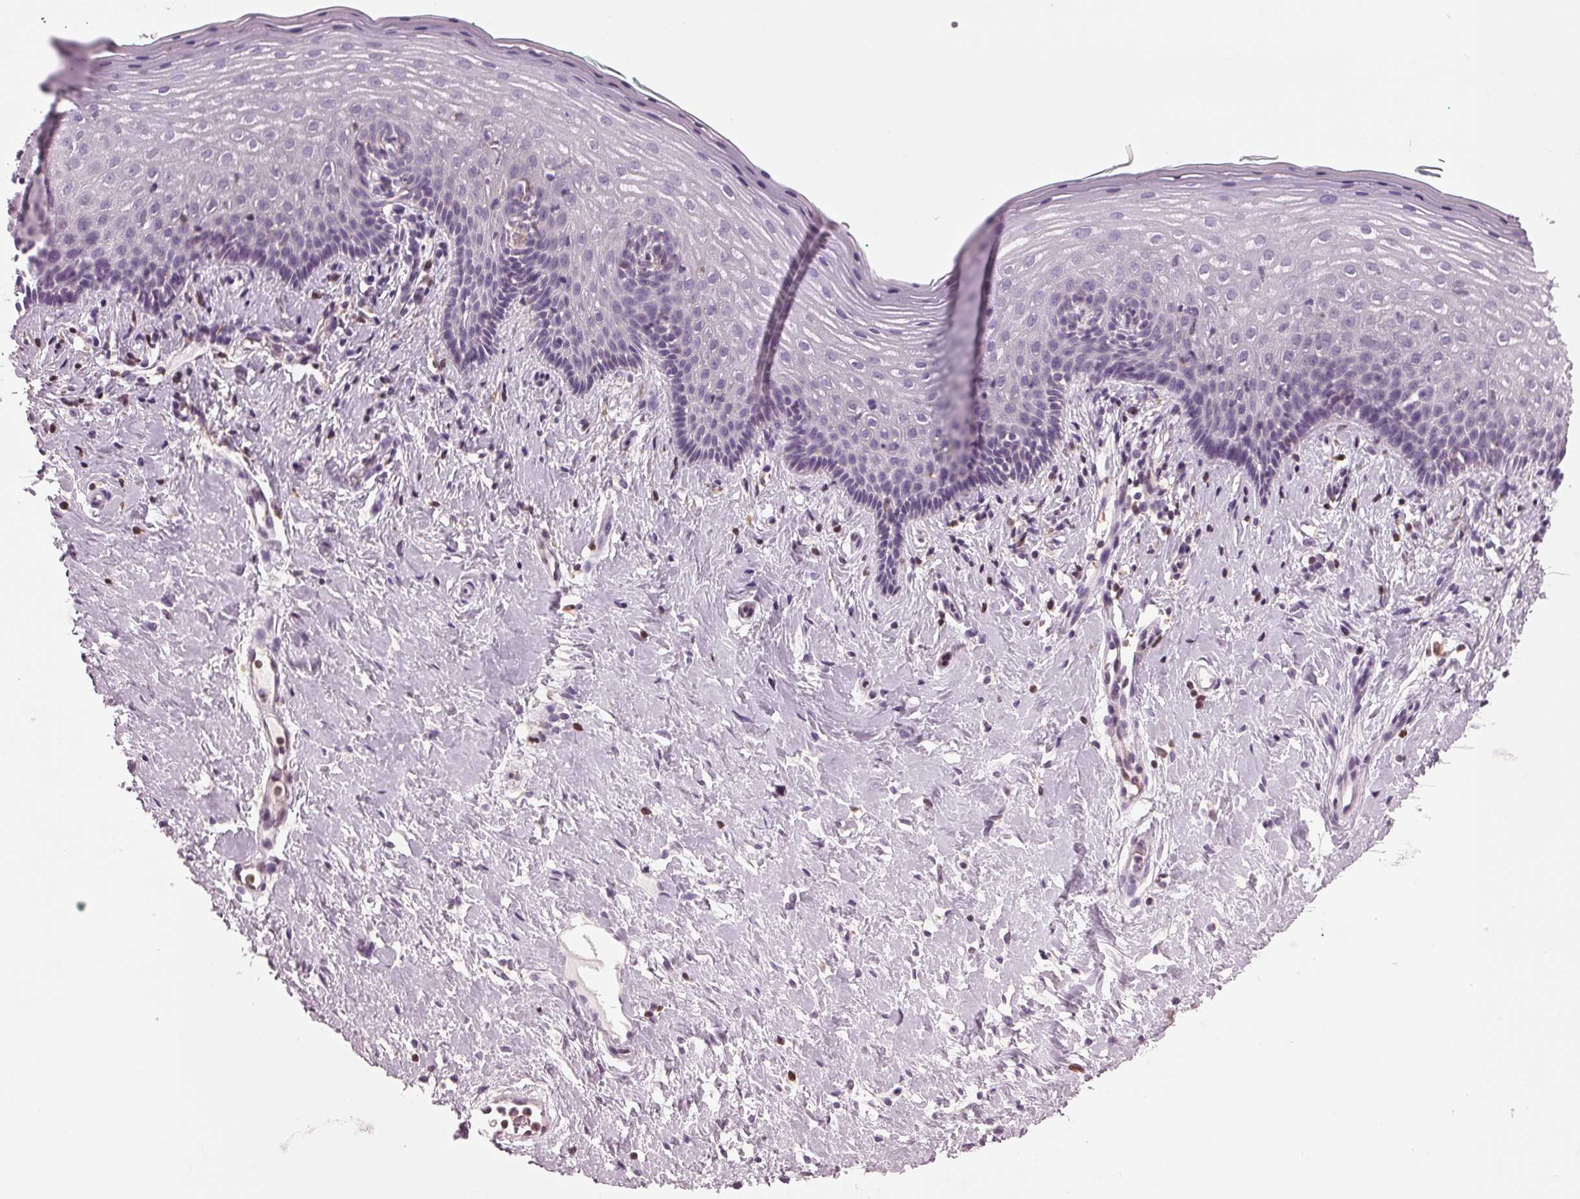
{"staining": {"intensity": "negative", "quantity": "none", "location": "none"}, "tissue": "vagina", "cell_type": "Squamous epithelial cells", "image_type": "normal", "snomed": [{"axis": "morphology", "description": "Normal tissue, NOS"}, {"axis": "topography", "description": "Vagina"}], "caption": "DAB (3,3'-diaminobenzidine) immunohistochemical staining of benign human vagina displays no significant expression in squamous epithelial cells.", "gene": "BTLA", "patient": {"sex": "female", "age": 42}}